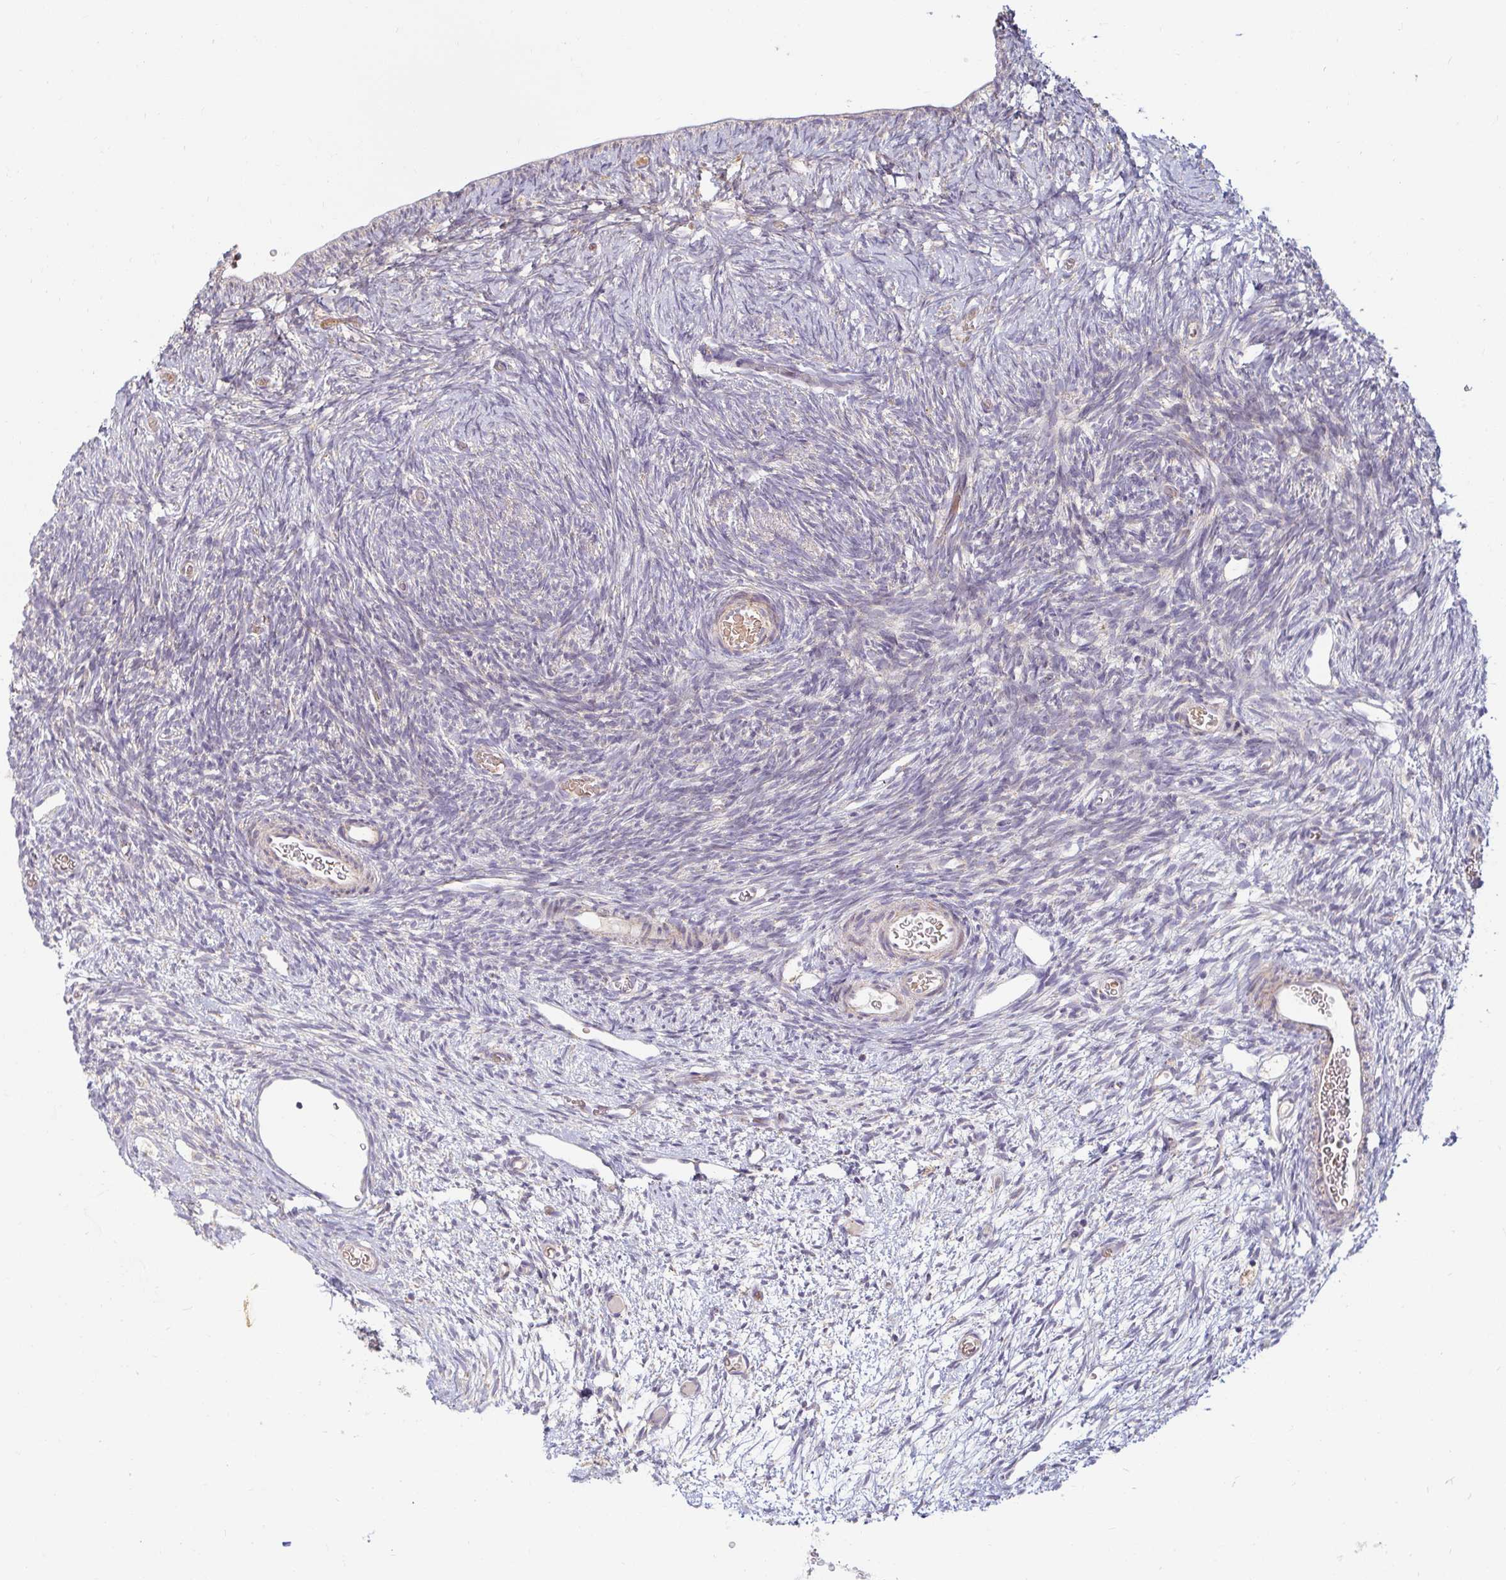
{"staining": {"intensity": "negative", "quantity": "none", "location": "none"}, "tissue": "ovary", "cell_type": "Follicle cells", "image_type": "normal", "snomed": [{"axis": "morphology", "description": "Normal tissue, NOS"}, {"axis": "topography", "description": "Ovary"}], "caption": "IHC of benign human ovary reveals no expression in follicle cells. (DAB immunohistochemistry (IHC) visualized using brightfield microscopy, high magnification).", "gene": "SKP2", "patient": {"sex": "female", "age": 39}}